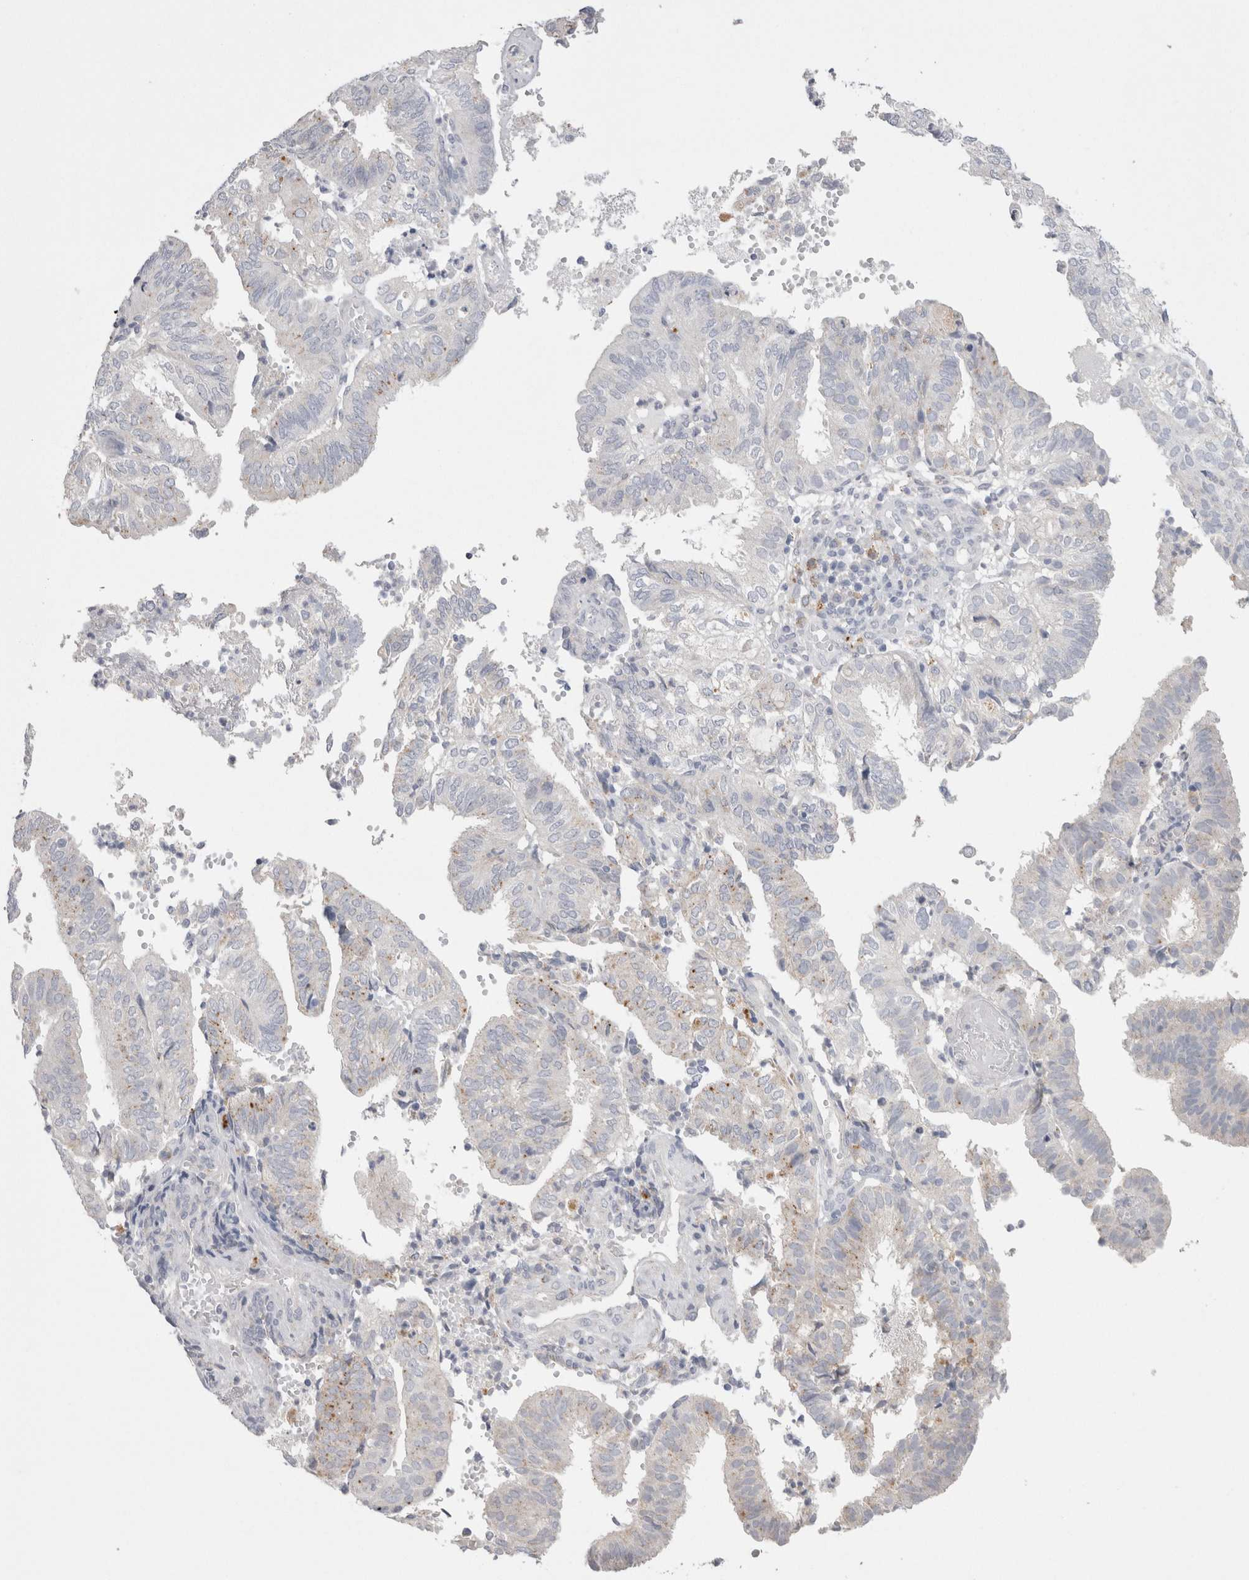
{"staining": {"intensity": "negative", "quantity": "none", "location": "none"}, "tissue": "endometrial cancer", "cell_type": "Tumor cells", "image_type": "cancer", "snomed": [{"axis": "morphology", "description": "Adenocarcinoma, NOS"}, {"axis": "topography", "description": "Uterus"}], "caption": "An image of human endometrial cancer (adenocarcinoma) is negative for staining in tumor cells. (DAB immunohistochemistry with hematoxylin counter stain).", "gene": "EPDR1", "patient": {"sex": "female", "age": 60}}